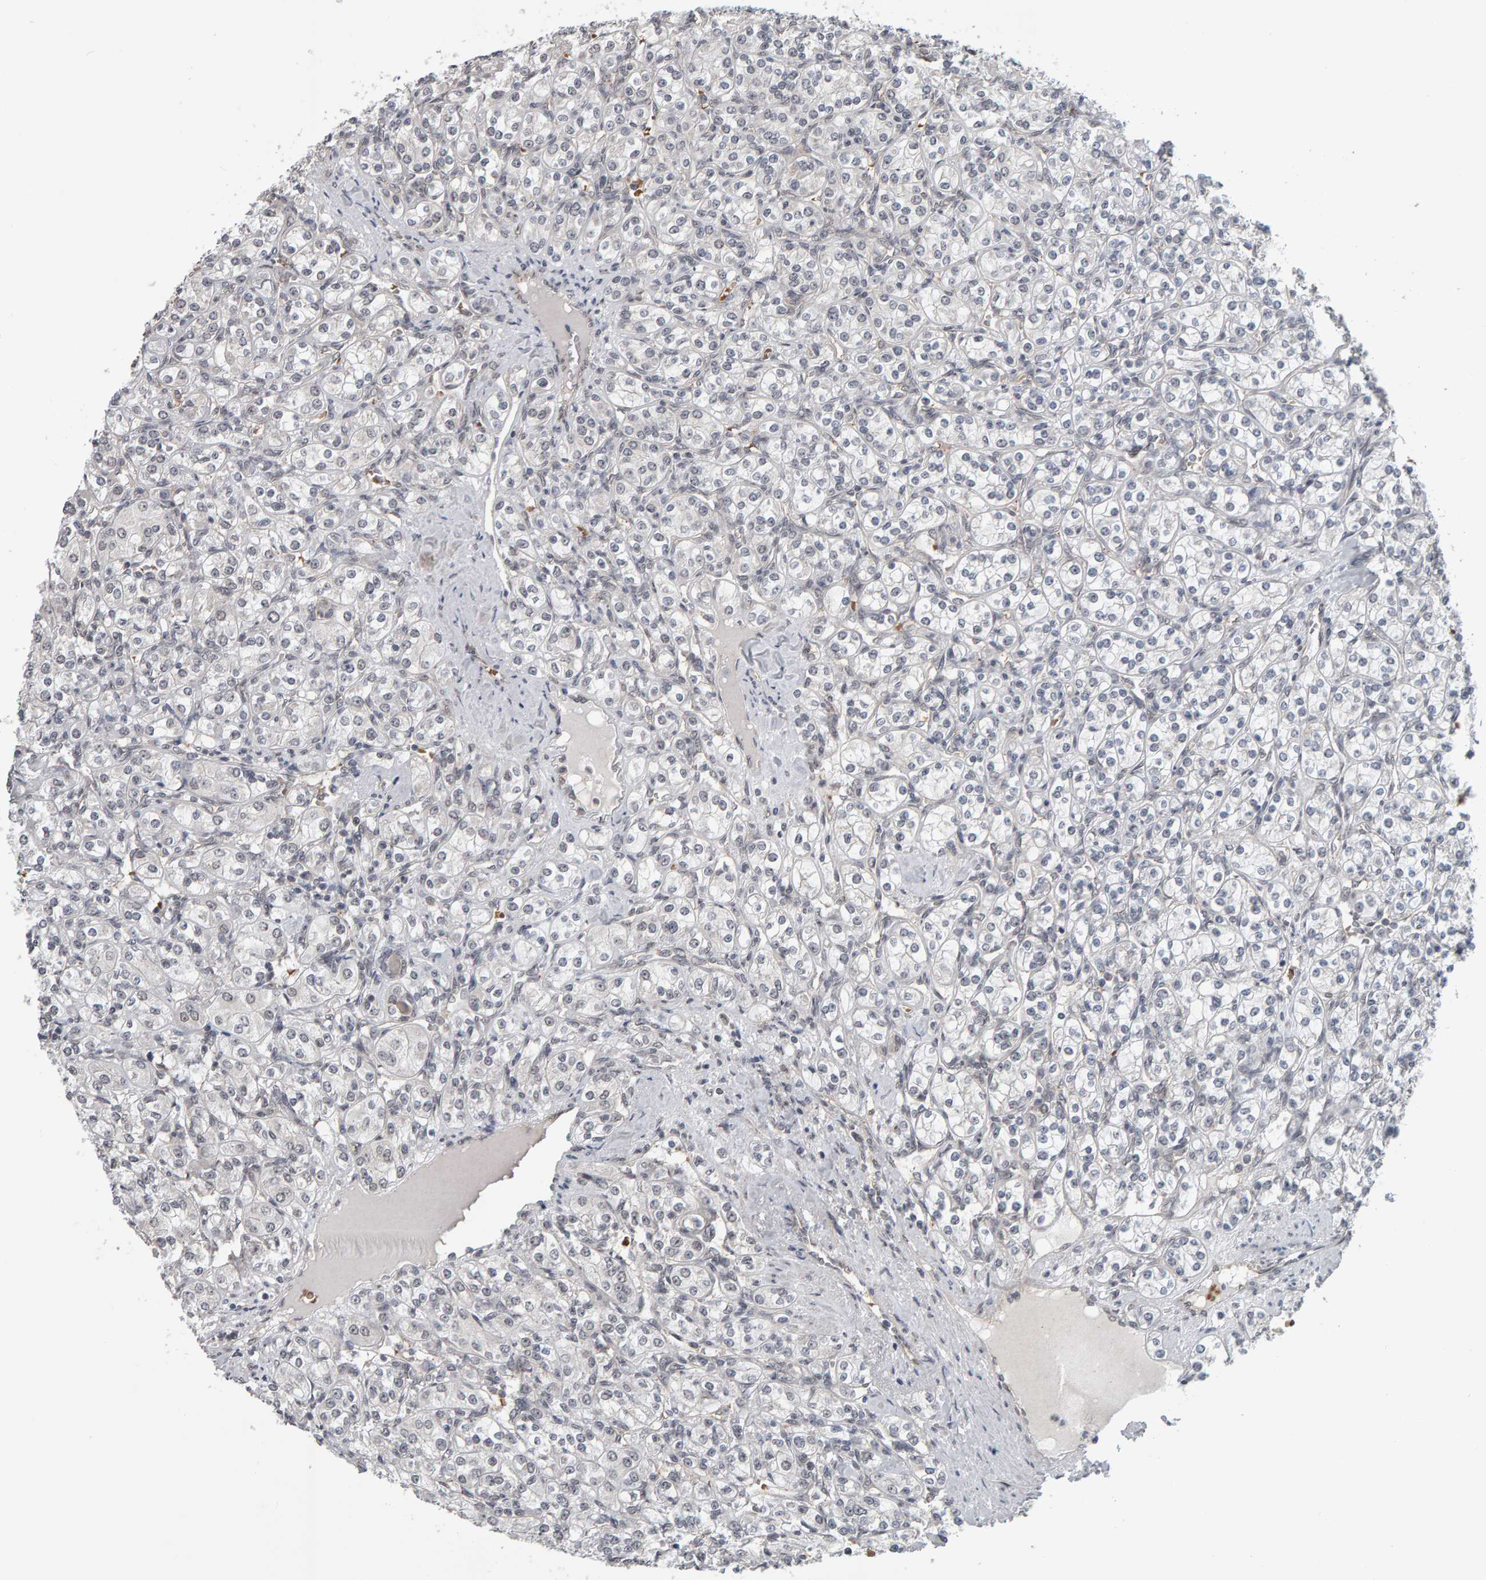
{"staining": {"intensity": "negative", "quantity": "none", "location": "none"}, "tissue": "renal cancer", "cell_type": "Tumor cells", "image_type": "cancer", "snomed": [{"axis": "morphology", "description": "Adenocarcinoma, NOS"}, {"axis": "topography", "description": "Kidney"}], "caption": "Tumor cells show no significant expression in renal cancer (adenocarcinoma). The staining is performed using DAB (3,3'-diaminobenzidine) brown chromogen with nuclei counter-stained in using hematoxylin.", "gene": "DAP3", "patient": {"sex": "male", "age": 77}}